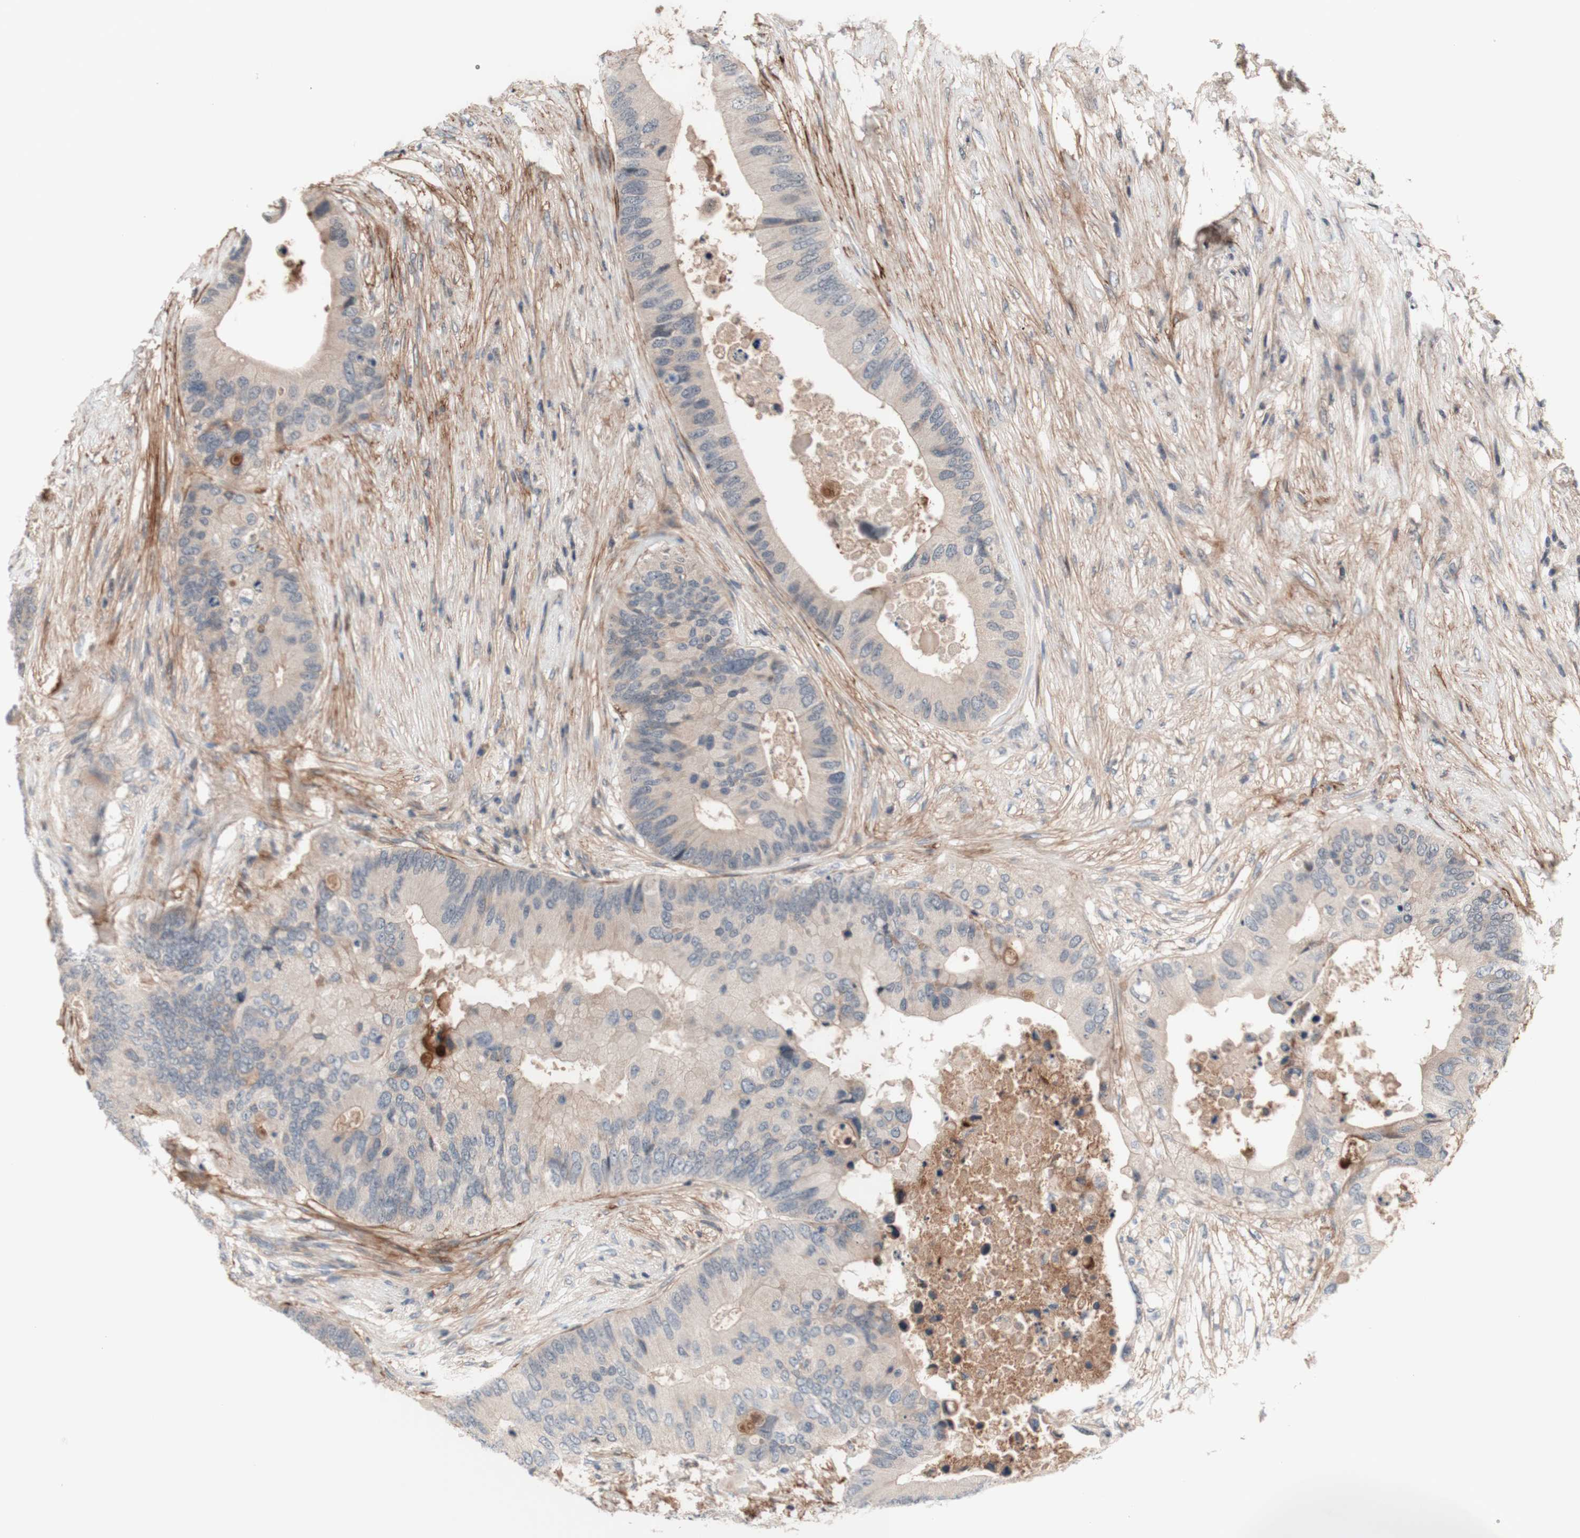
{"staining": {"intensity": "weak", "quantity": "<25%", "location": "cytoplasmic/membranous"}, "tissue": "colorectal cancer", "cell_type": "Tumor cells", "image_type": "cancer", "snomed": [{"axis": "morphology", "description": "Adenocarcinoma, NOS"}, {"axis": "topography", "description": "Colon"}], "caption": "Immunohistochemistry image of neoplastic tissue: human colorectal cancer stained with DAB demonstrates no significant protein expression in tumor cells.", "gene": "CD55", "patient": {"sex": "male", "age": 71}}